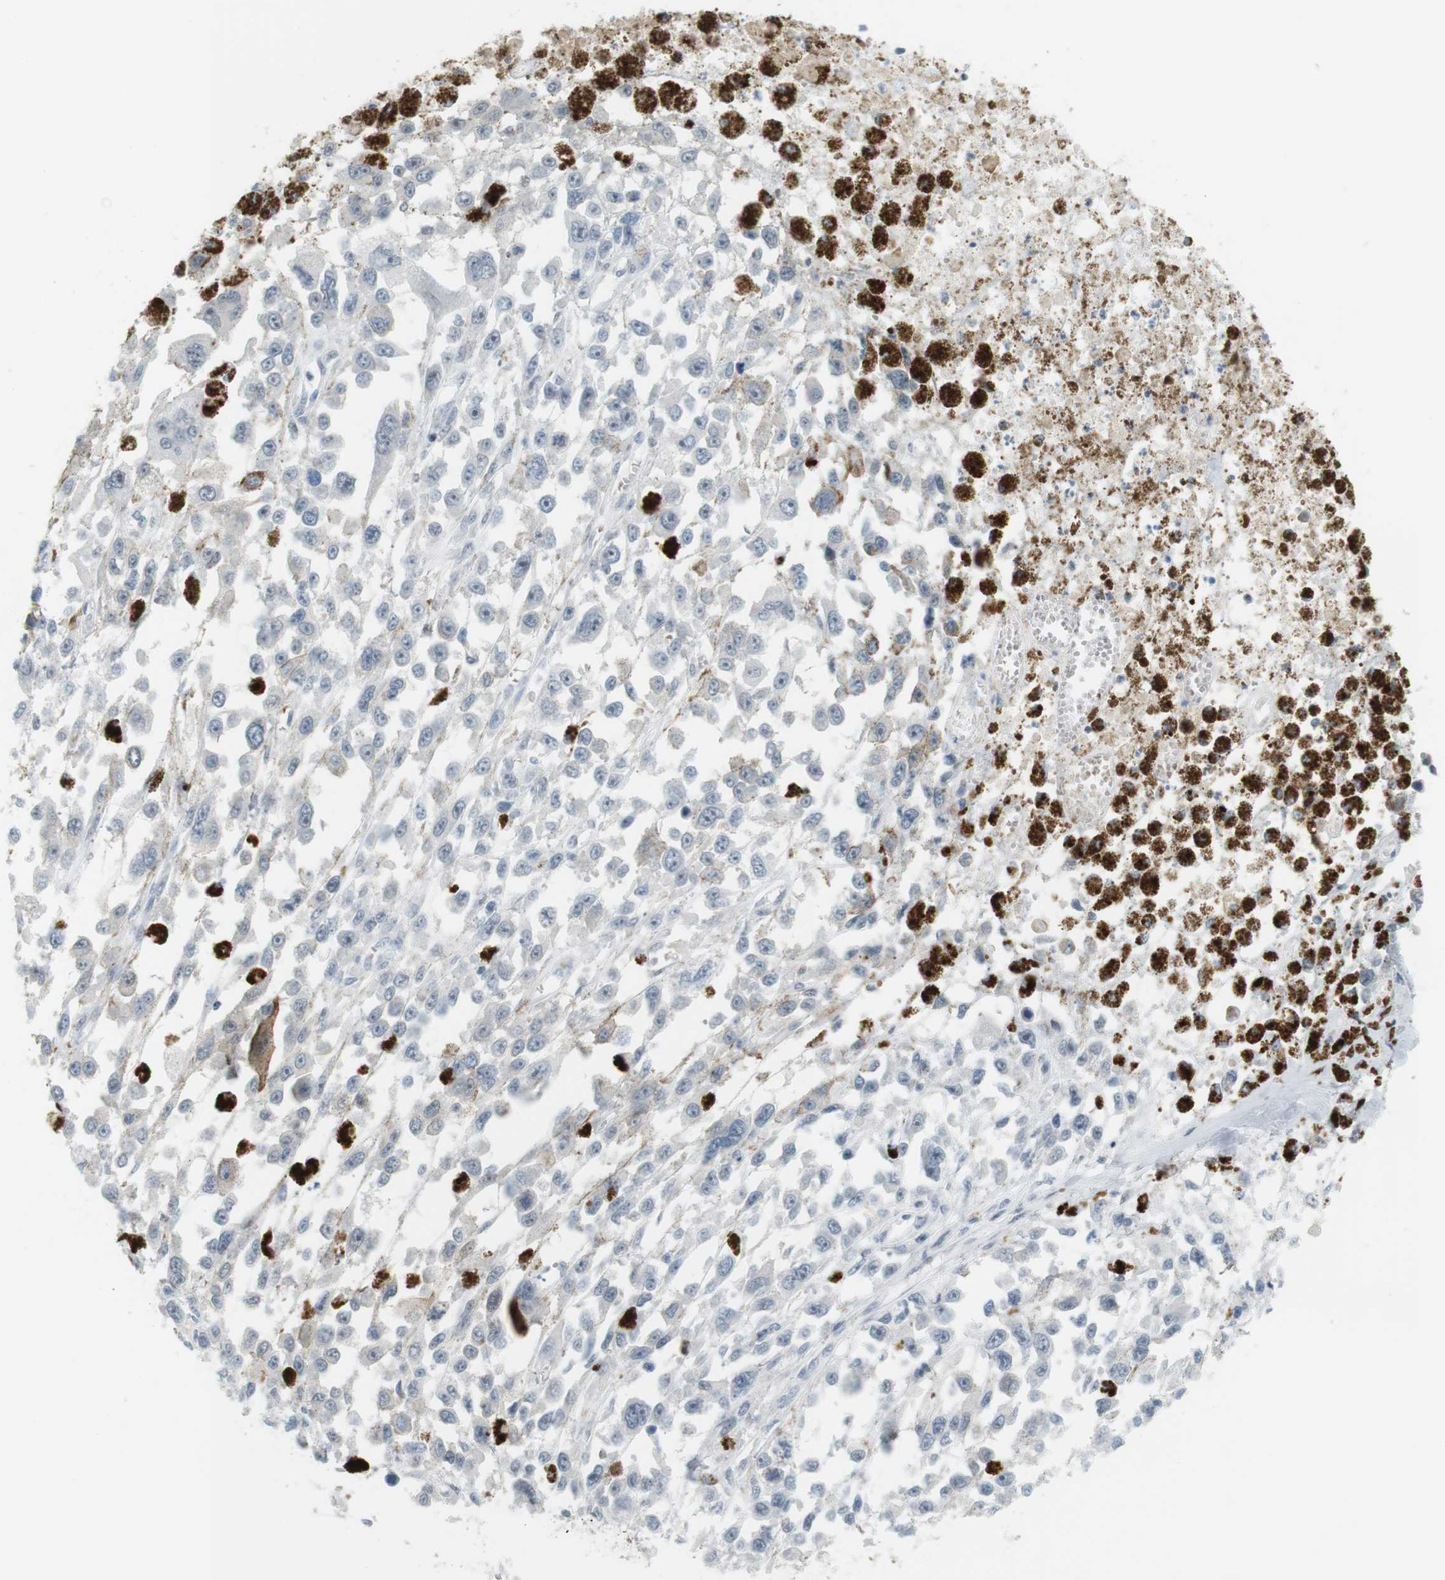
{"staining": {"intensity": "negative", "quantity": "none", "location": "none"}, "tissue": "melanoma", "cell_type": "Tumor cells", "image_type": "cancer", "snomed": [{"axis": "morphology", "description": "Malignant melanoma, Metastatic site"}, {"axis": "topography", "description": "Lymph node"}], "caption": "The IHC image has no significant expression in tumor cells of malignant melanoma (metastatic site) tissue.", "gene": "DMC1", "patient": {"sex": "male", "age": 59}}